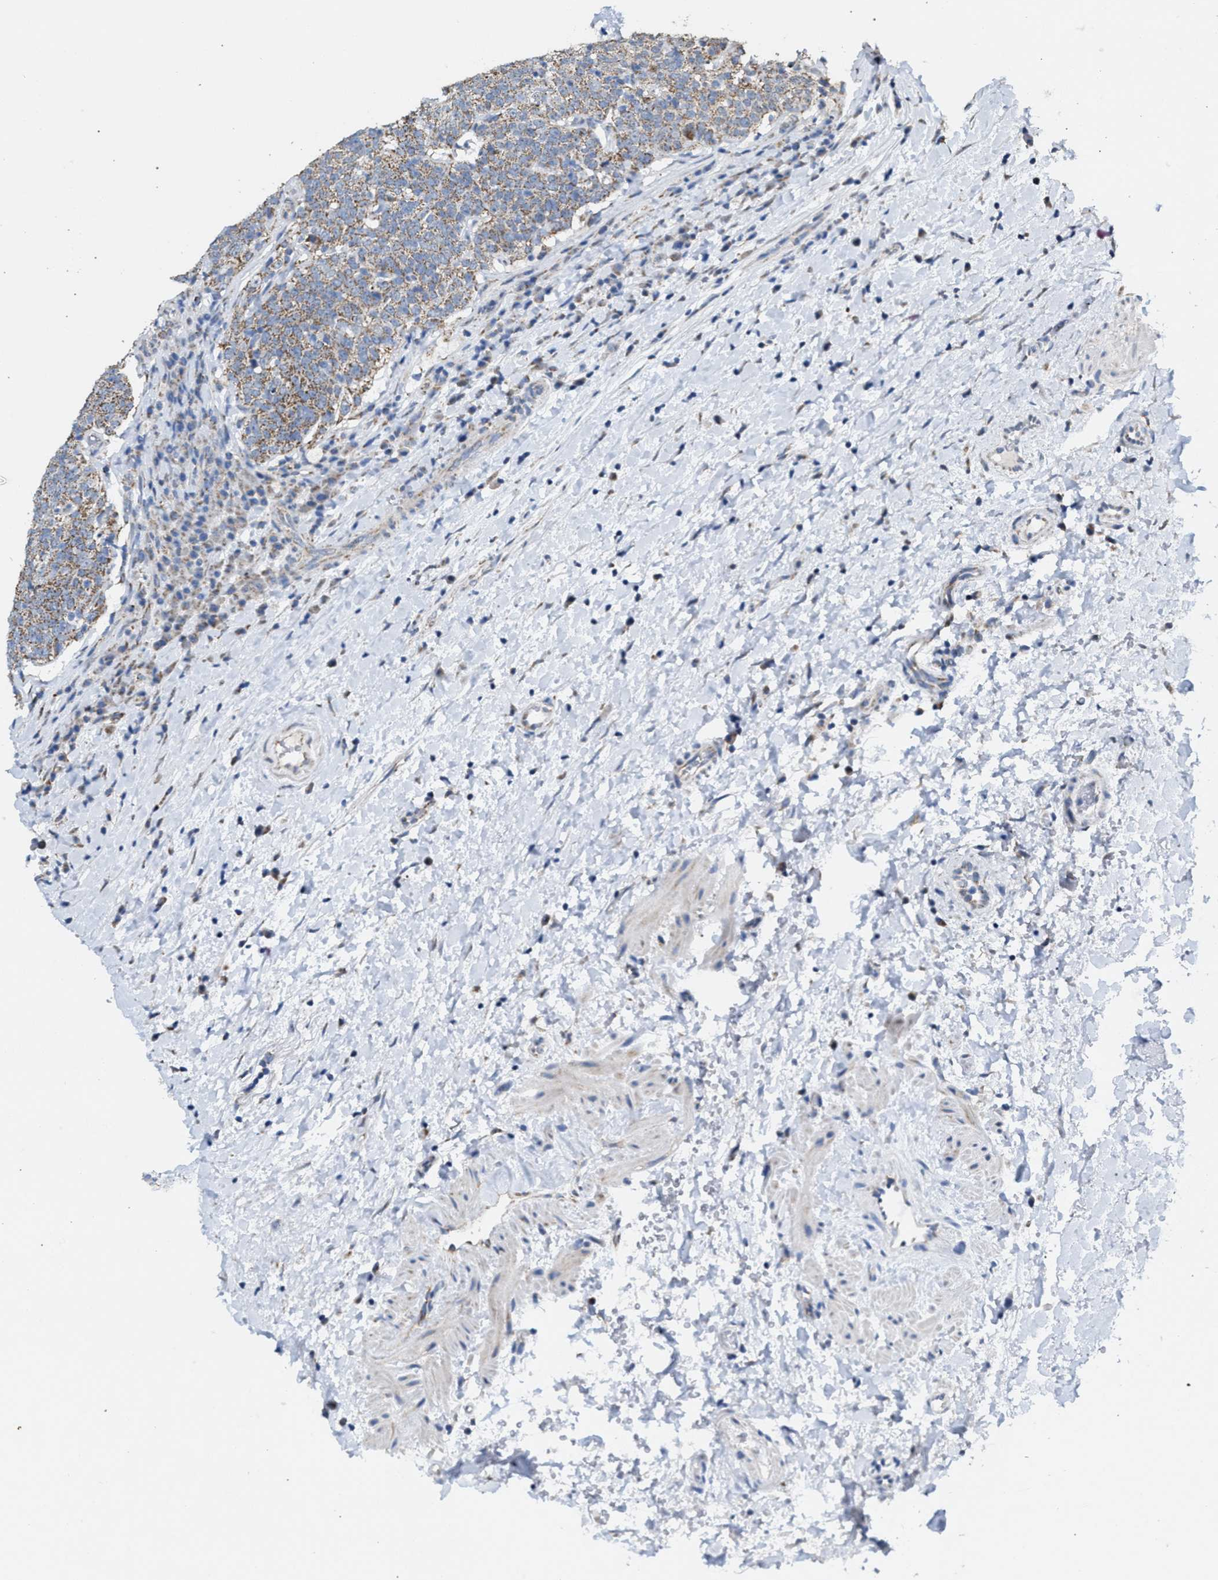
{"staining": {"intensity": "moderate", "quantity": ">75%", "location": "cytoplasmic/membranous"}, "tissue": "head and neck cancer", "cell_type": "Tumor cells", "image_type": "cancer", "snomed": [{"axis": "morphology", "description": "Squamous cell carcinoma, NOS"}, {"axis": "morphology", "description": "Squamous cell carcinoma, metastatic, NOS"}, {"axis": "topography", "description": "Lymph node"}, {"axis": "topography", "description": "Head-Neck"}], "caption": "Tumor cells show moderate cytoplasmic/membranous expression in approximately >75% of cells in head and neck cancer (squamous cell carcinoma). The staining was performed using DAB to visualize the protein expression in brown, while the nuclei were stained in blue with hematoxylin (Magnification: 20x).", "gene": "TACO1", "patient": {"sex": "male", "age": 62}}